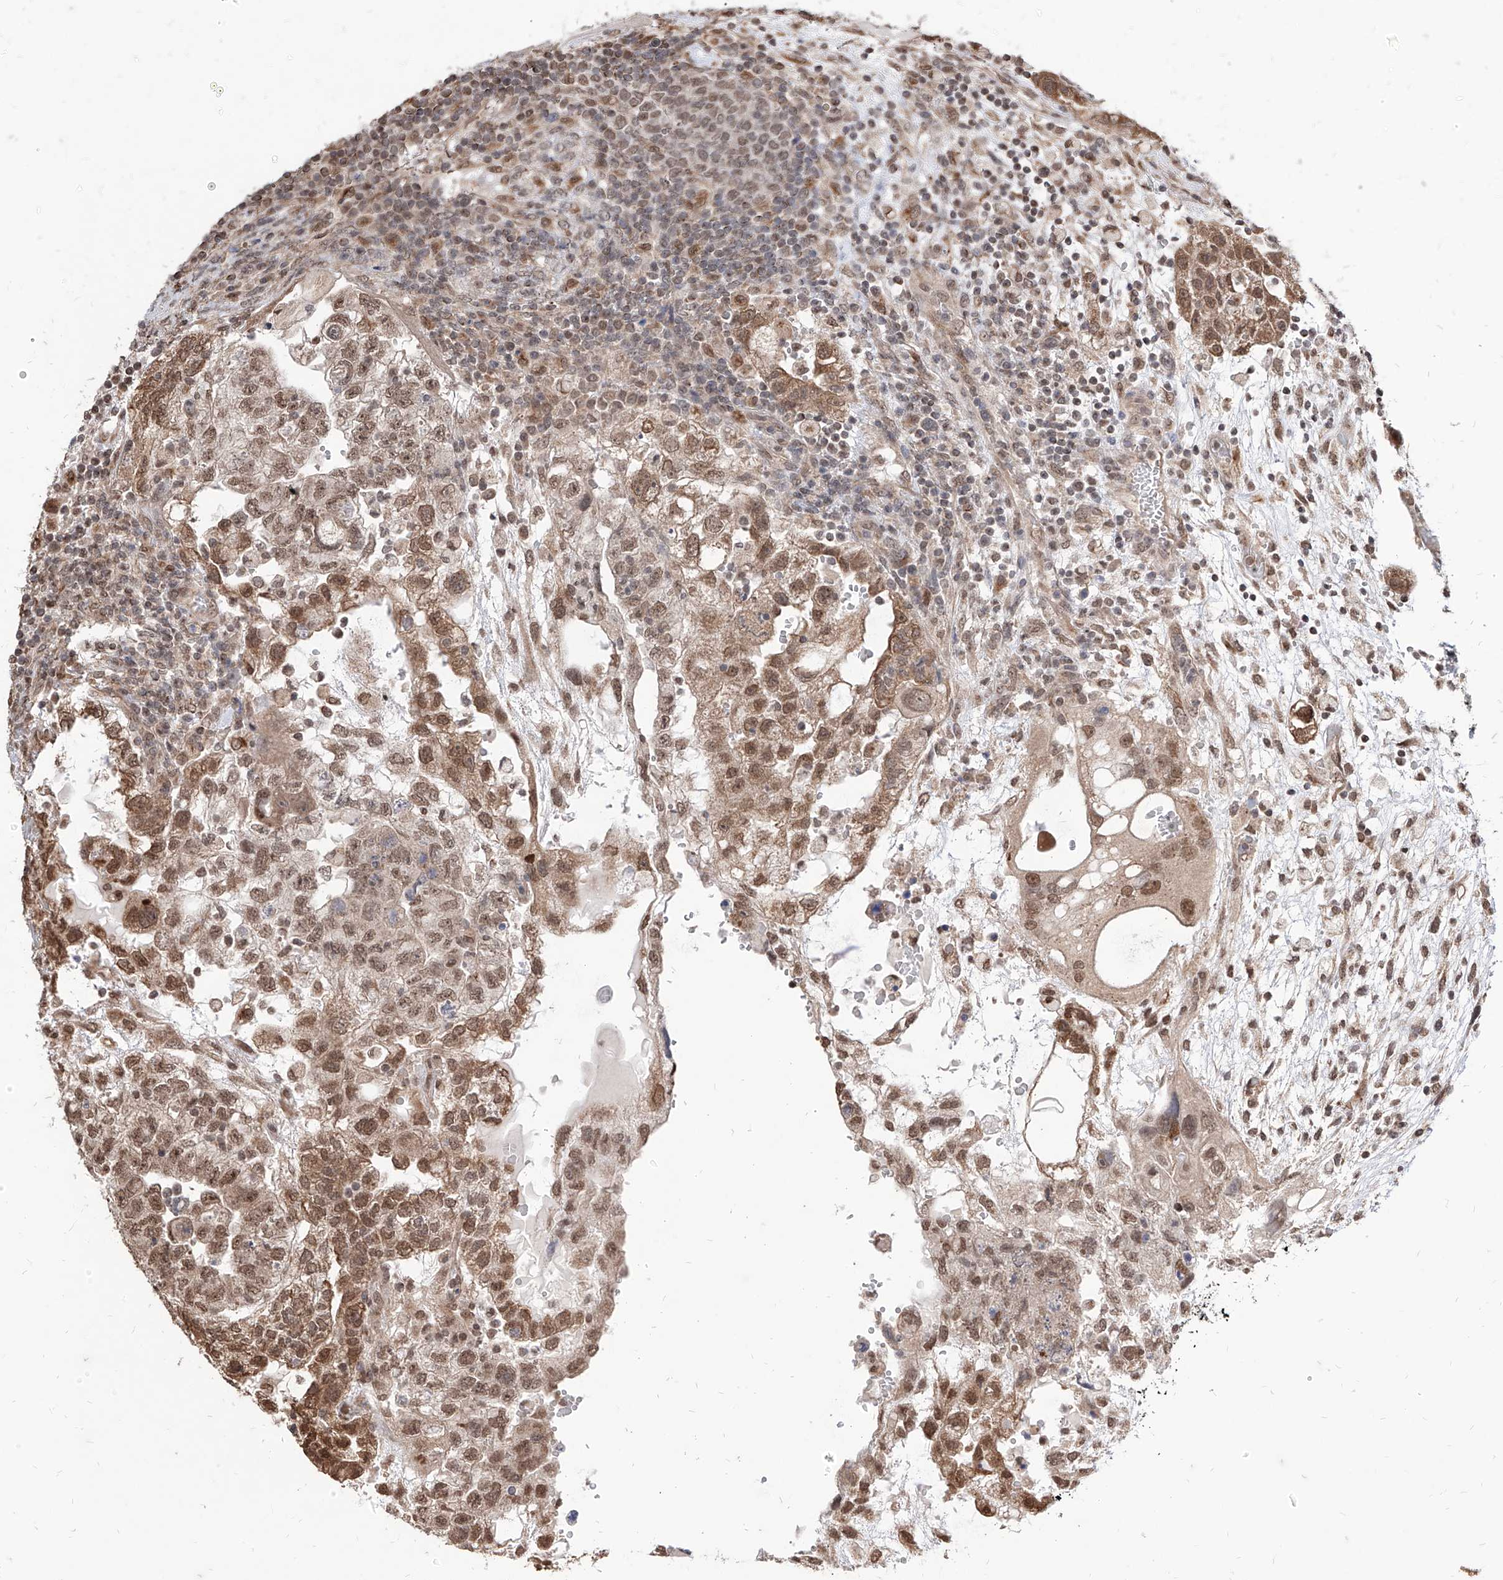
{"staining": {"intensity": "moderate", "quantity": ">75%", "location": "nuclear"}, "tissue": "testis cancer", "cell_type": "Tumor cells", "image_type": "cancer", "snomed": [{"axis": "morphology", "description": "Carcinoma, Embryonal, NOS"}, {"axis": "topography", "description": "Testis"}], "caption": "A brown stain shows moderate nuclear expression of a protein in human testis embryonal carcinoma tumor cells.", "gene": "C8orf82", "patient": {"sex": "male", "age": 36}}